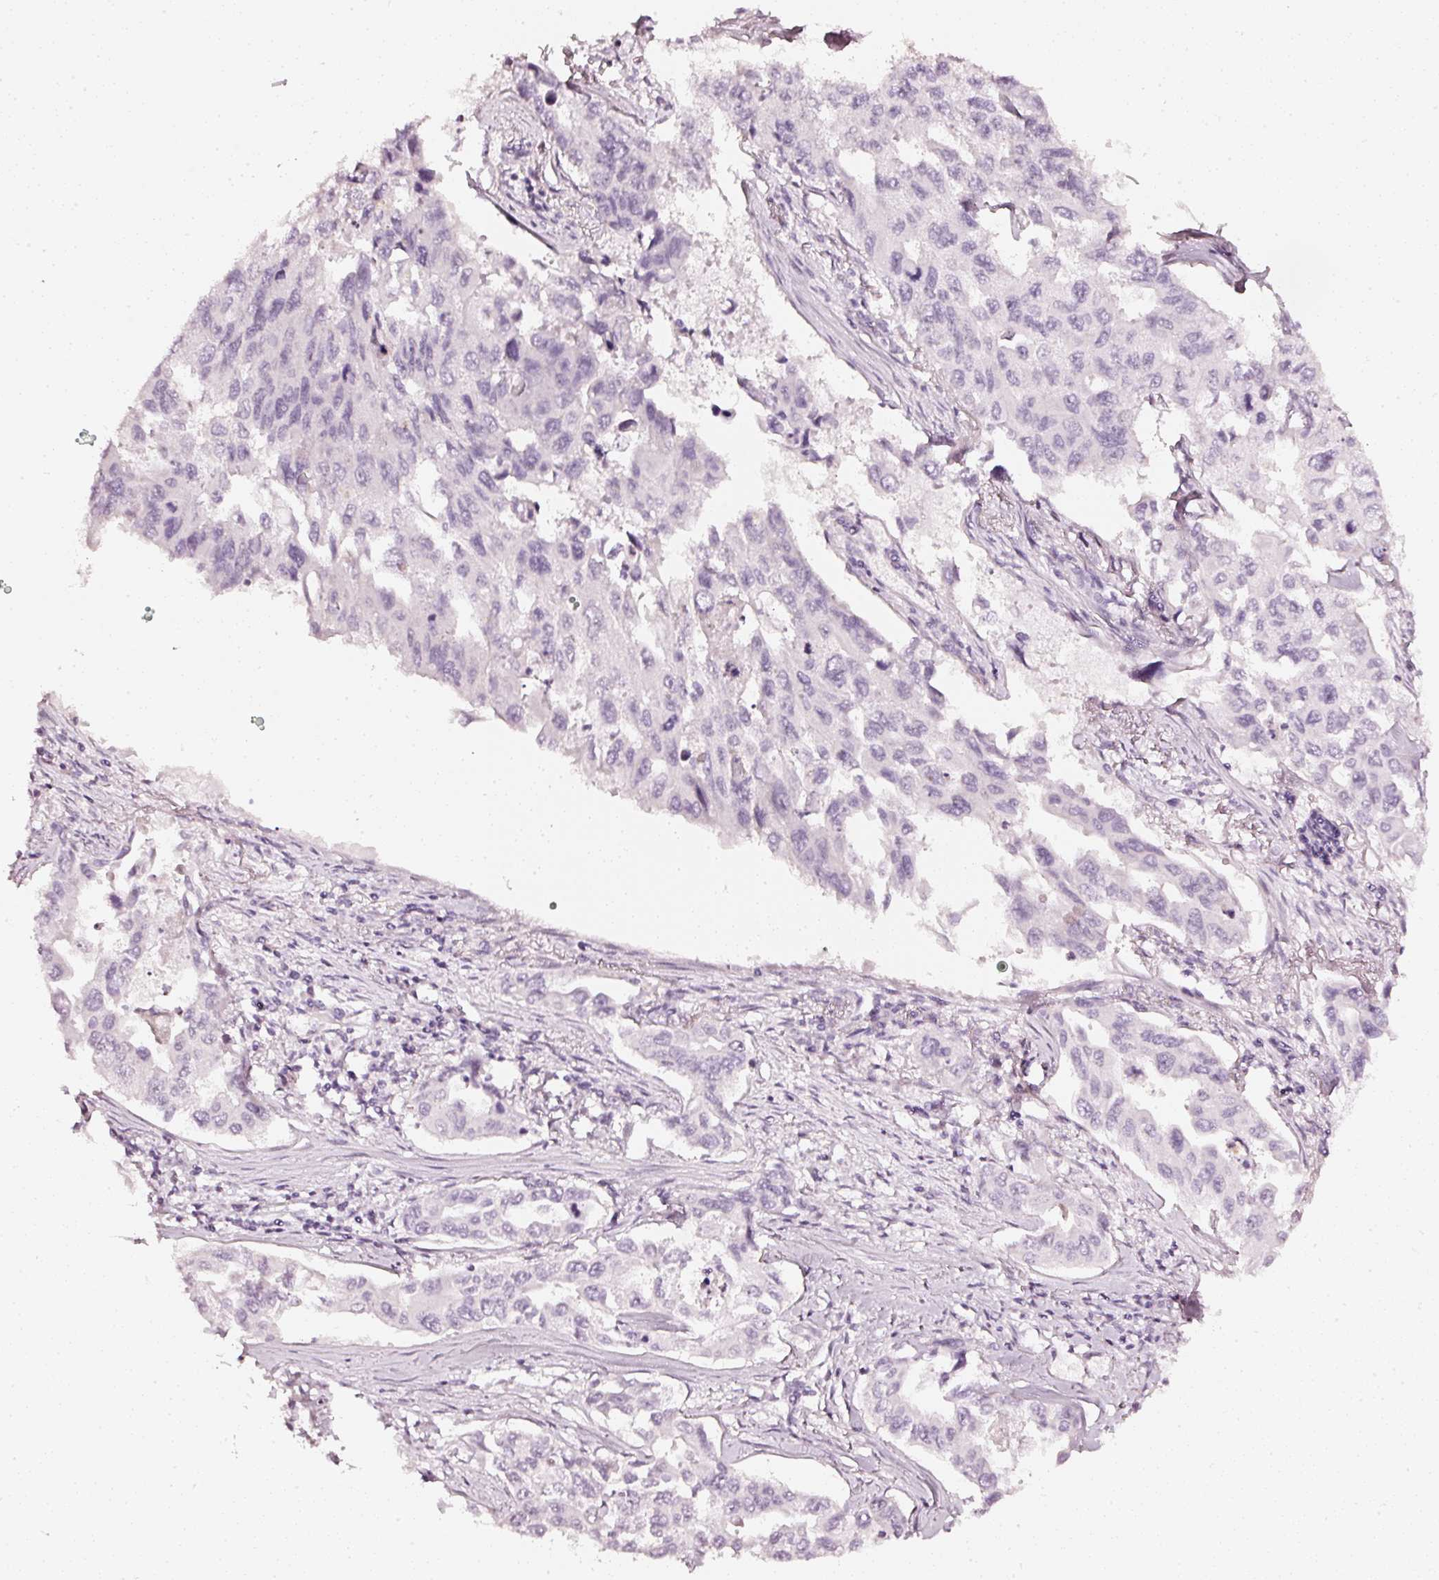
{"staining": {"intensity": "negative", "quantity": "none", "location": "none"}, "tissue": "lung cancer", "cell_type": "Tumor cells", "image_type": "cancer", "snomed": [{"axis": "morphology", "description": "Adenocarcinoma, NOS"}, {"axis": "topography", "description": "Lung"}], "caption": "Photomicrograph shows no significant protein staining in tumor cells of adenocarcinoma (lung). Nuclei are stained in blue.", "gene": "CNP", "patient": {"sex": "male", "age": 64}}